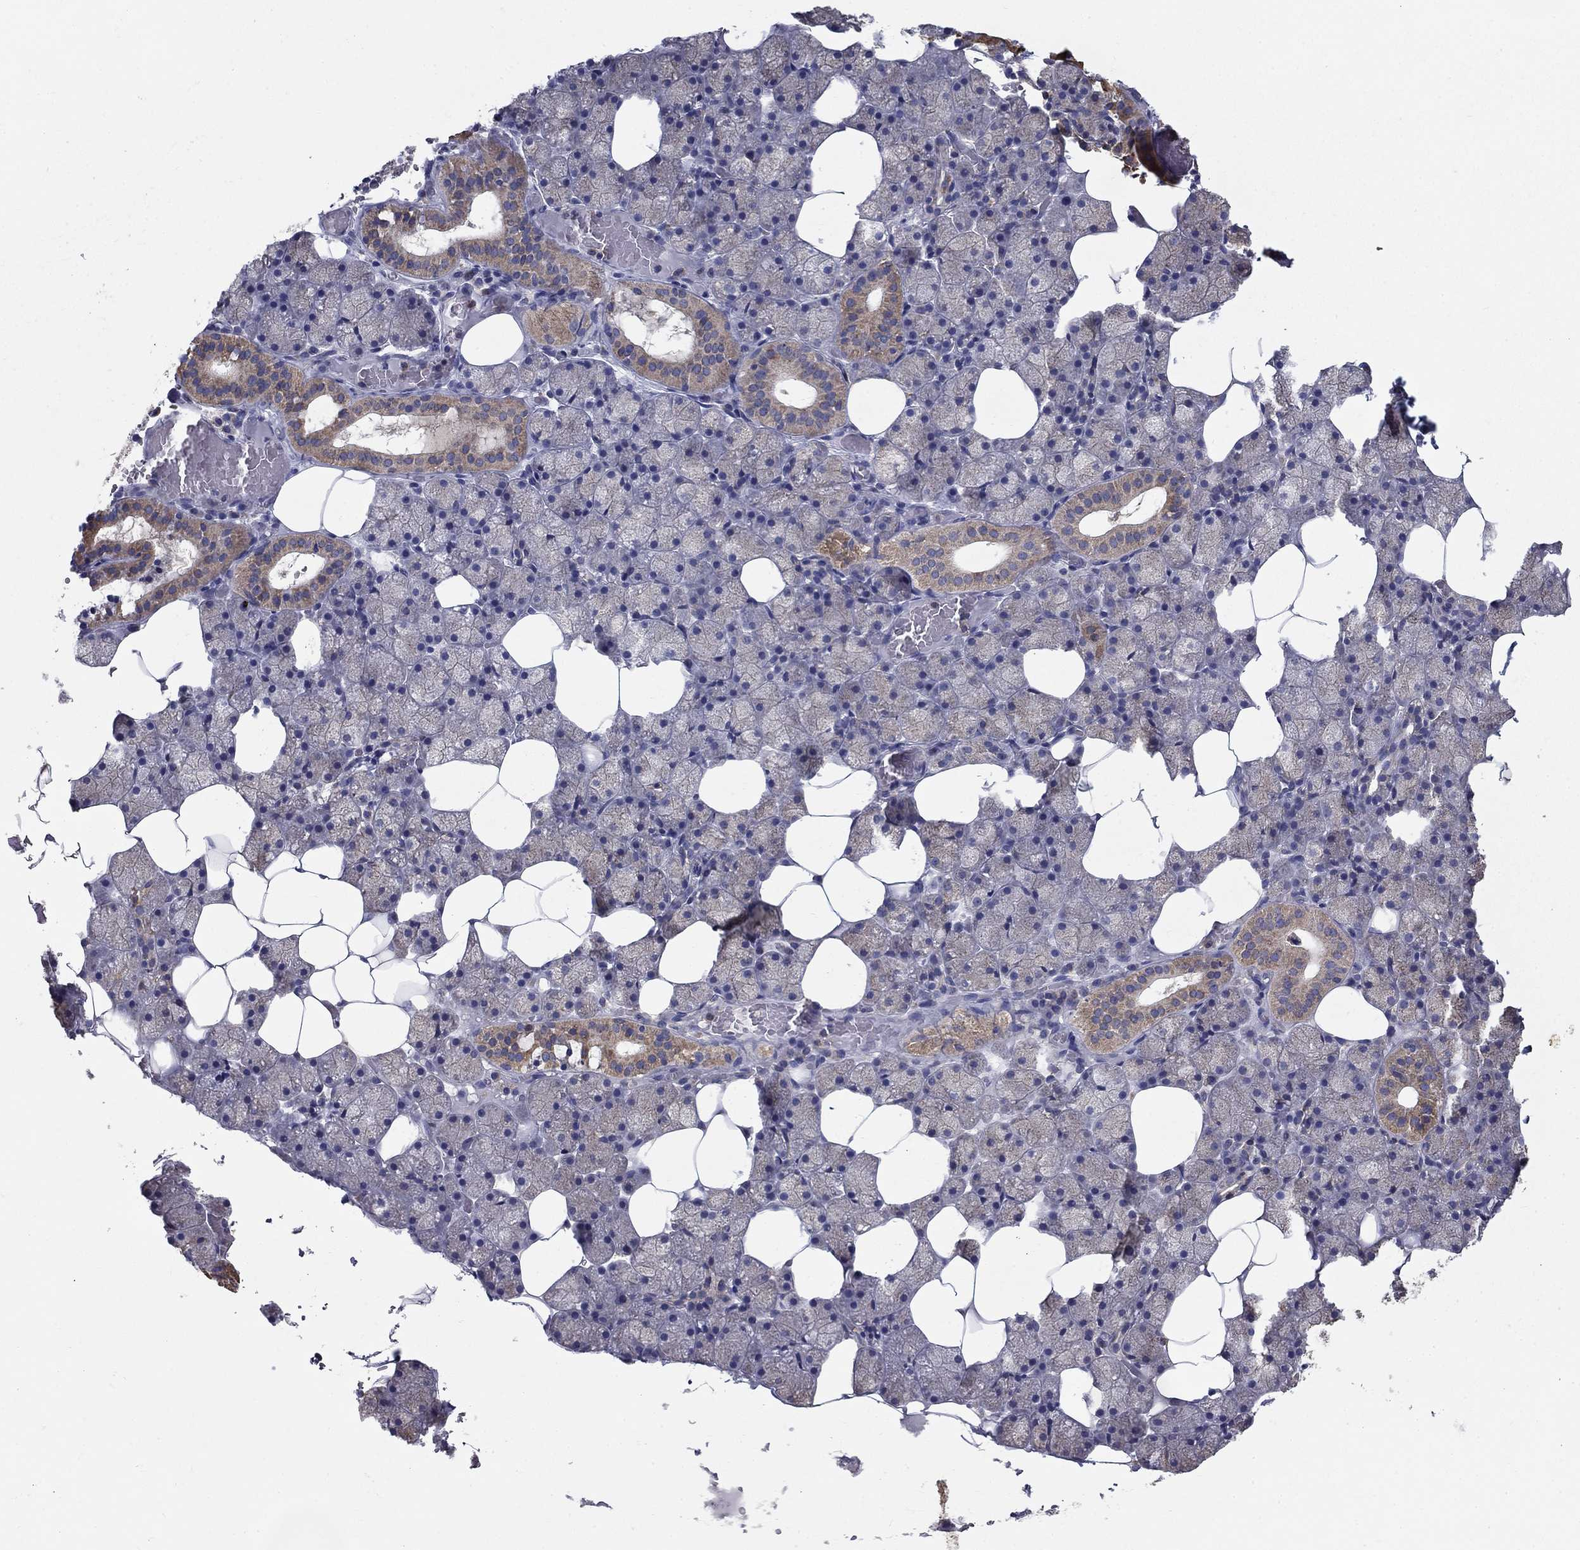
{"staining": {"intensity": "strong", "quantity": "<25%", "location": "cytoplasmic/membranous"}, "tissue": "salivary gland", "cell_type": "Glandular cells", "image_type": "normal", "snomed": [{"axis": "morphology", "description": "Normal tissue, NOS"}, {"axis": "topography", "description": "Salivary gland"}], "caption": "Approximately <25% of glandular cells in normal human salivary gland show strong cytoplasmic/membranous protein positivity as visualized by brown immunohistochemical staining.", "gene": "NME5", "patient": {"sex": "male", "age": 38}}